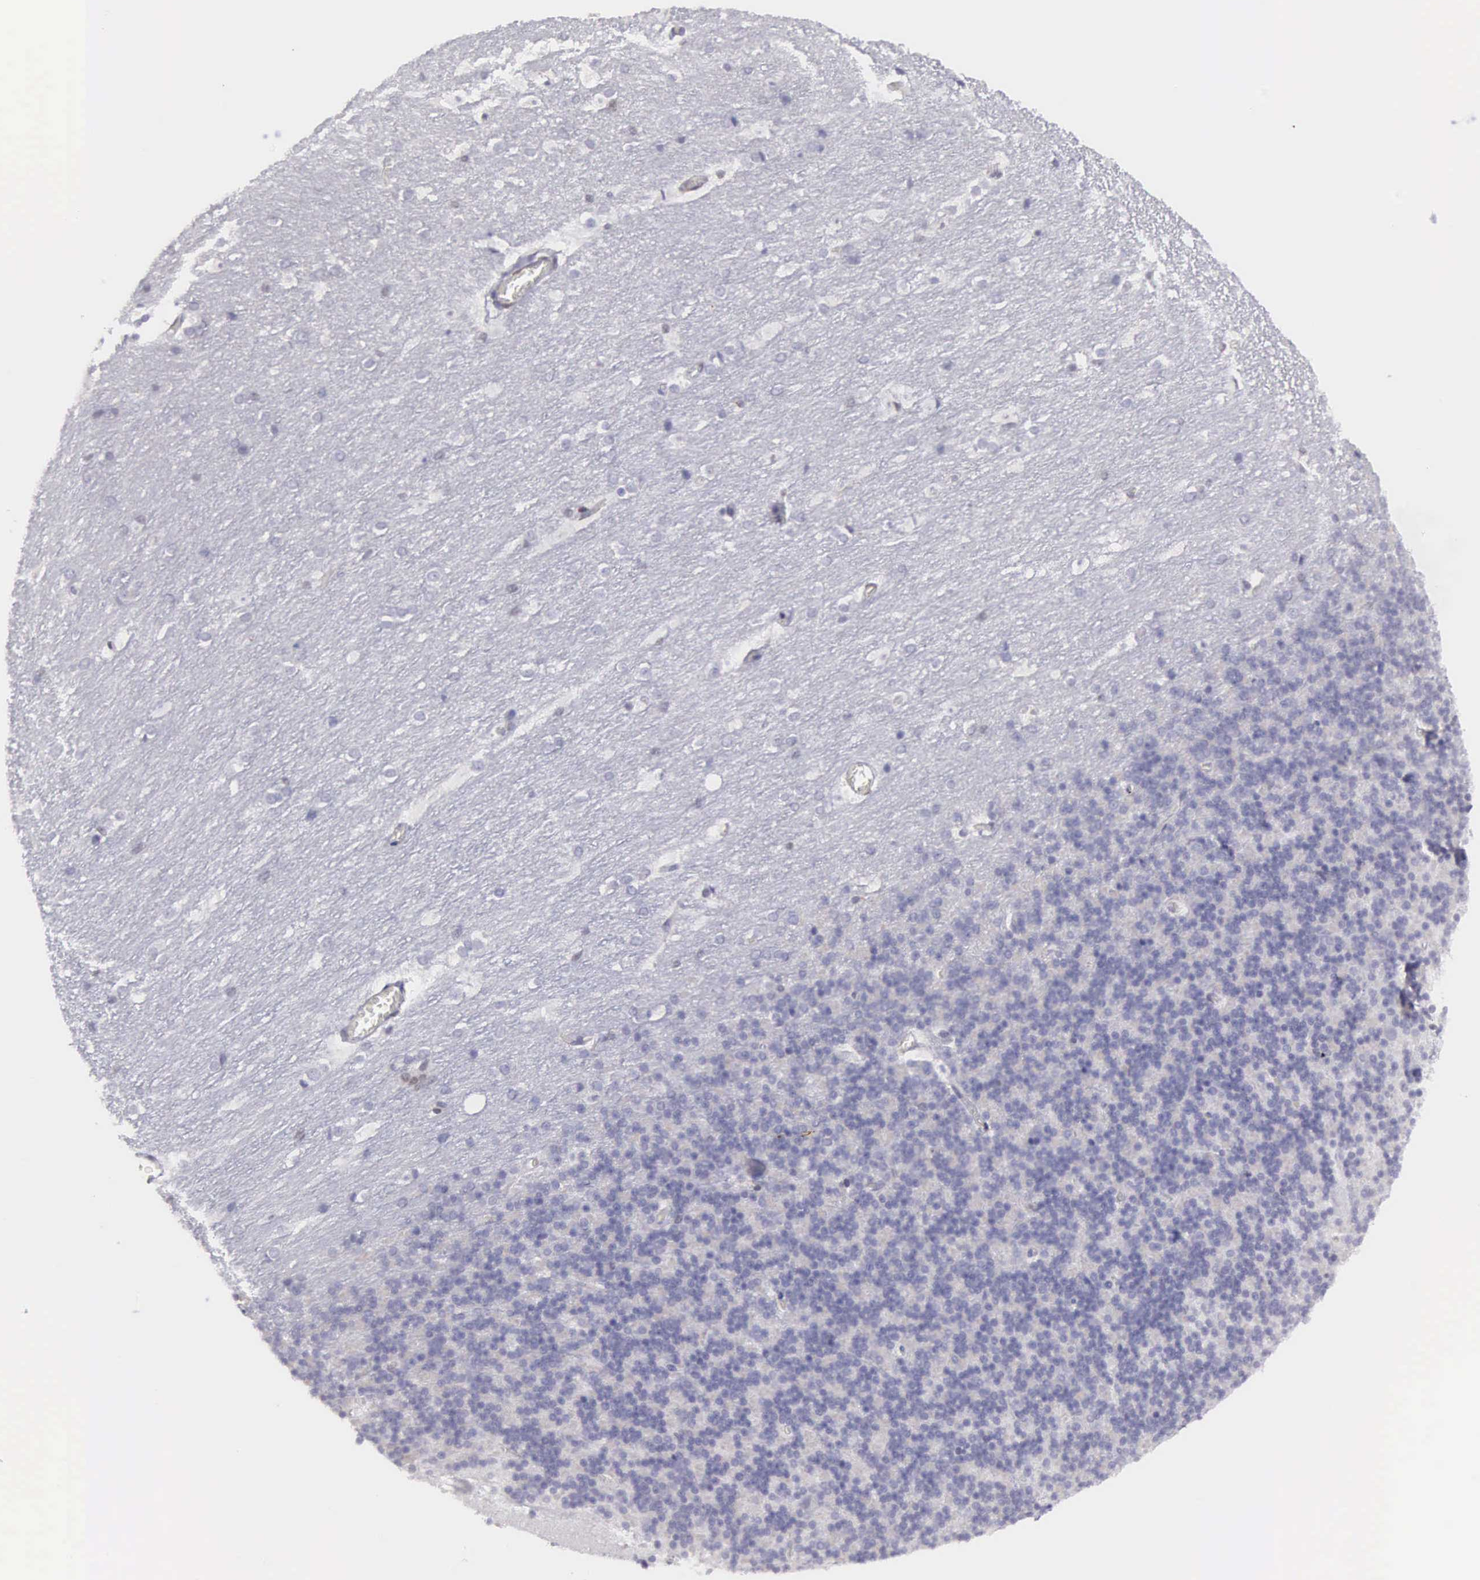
{"staining": {"intensity": "negative", "quantity": "none", "location": "none"}, "tissue": "cerebellum", "cell_type": "Cells in granular layer", "image_type": "normal", "snomed": [{"axis": "morphology", "description": "Normal tissue, NOS"}, {"axis": "topography", "description": "Cerebellum"}], "caption": "Image shows no protein staining in cells in granular layer of benign cerebellum.", "gene": "ETV6", "patient": {"sex": "female", "age": 19}}